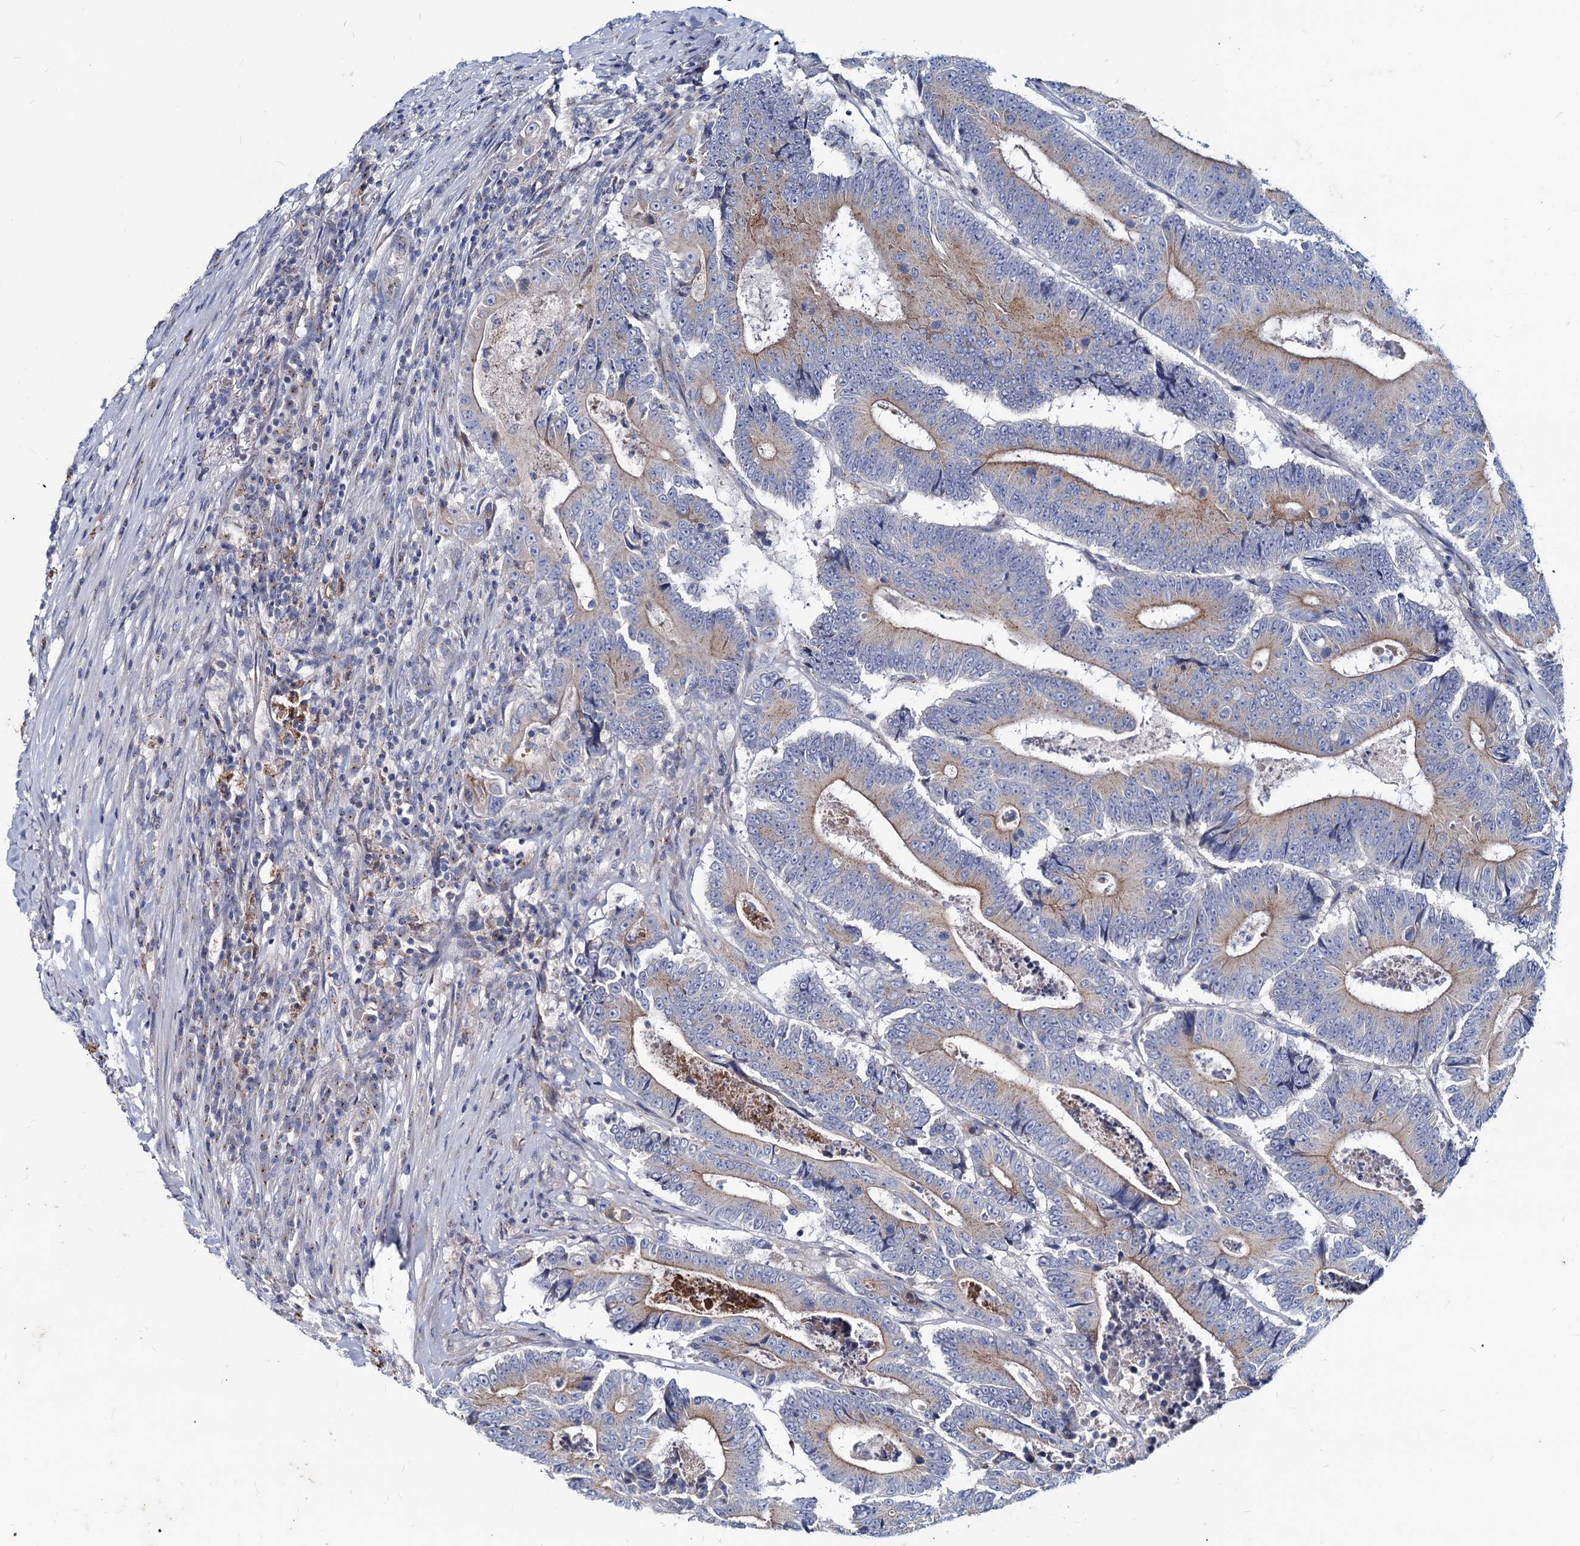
{"staining": {"intensity": "moderate", "quantity": "25%-75%", "location": "cytoplasmic/membranous"}, "tissue": "colorectal cancer", "cell_type": "Tumor cells", "image_type": "cancer", "snomed": [{"axis": "morphology", "description": "Adenocarcinoma, NOS"}, {"axis": "topography", "description": "Colon"}], "caption": "Immunohistochemical staining of colorectal cancer exhibits medium levels of moderate cytoplasmic/membranous protein expression in approximately 25%-75% of tumor cells. (DAB (3,3'-diaminobenzidine) IHC, brown staining for protein, blue staining for nuclei).", "gene": "AGBL4", "patient": {"sex": "male", "age": 83}}